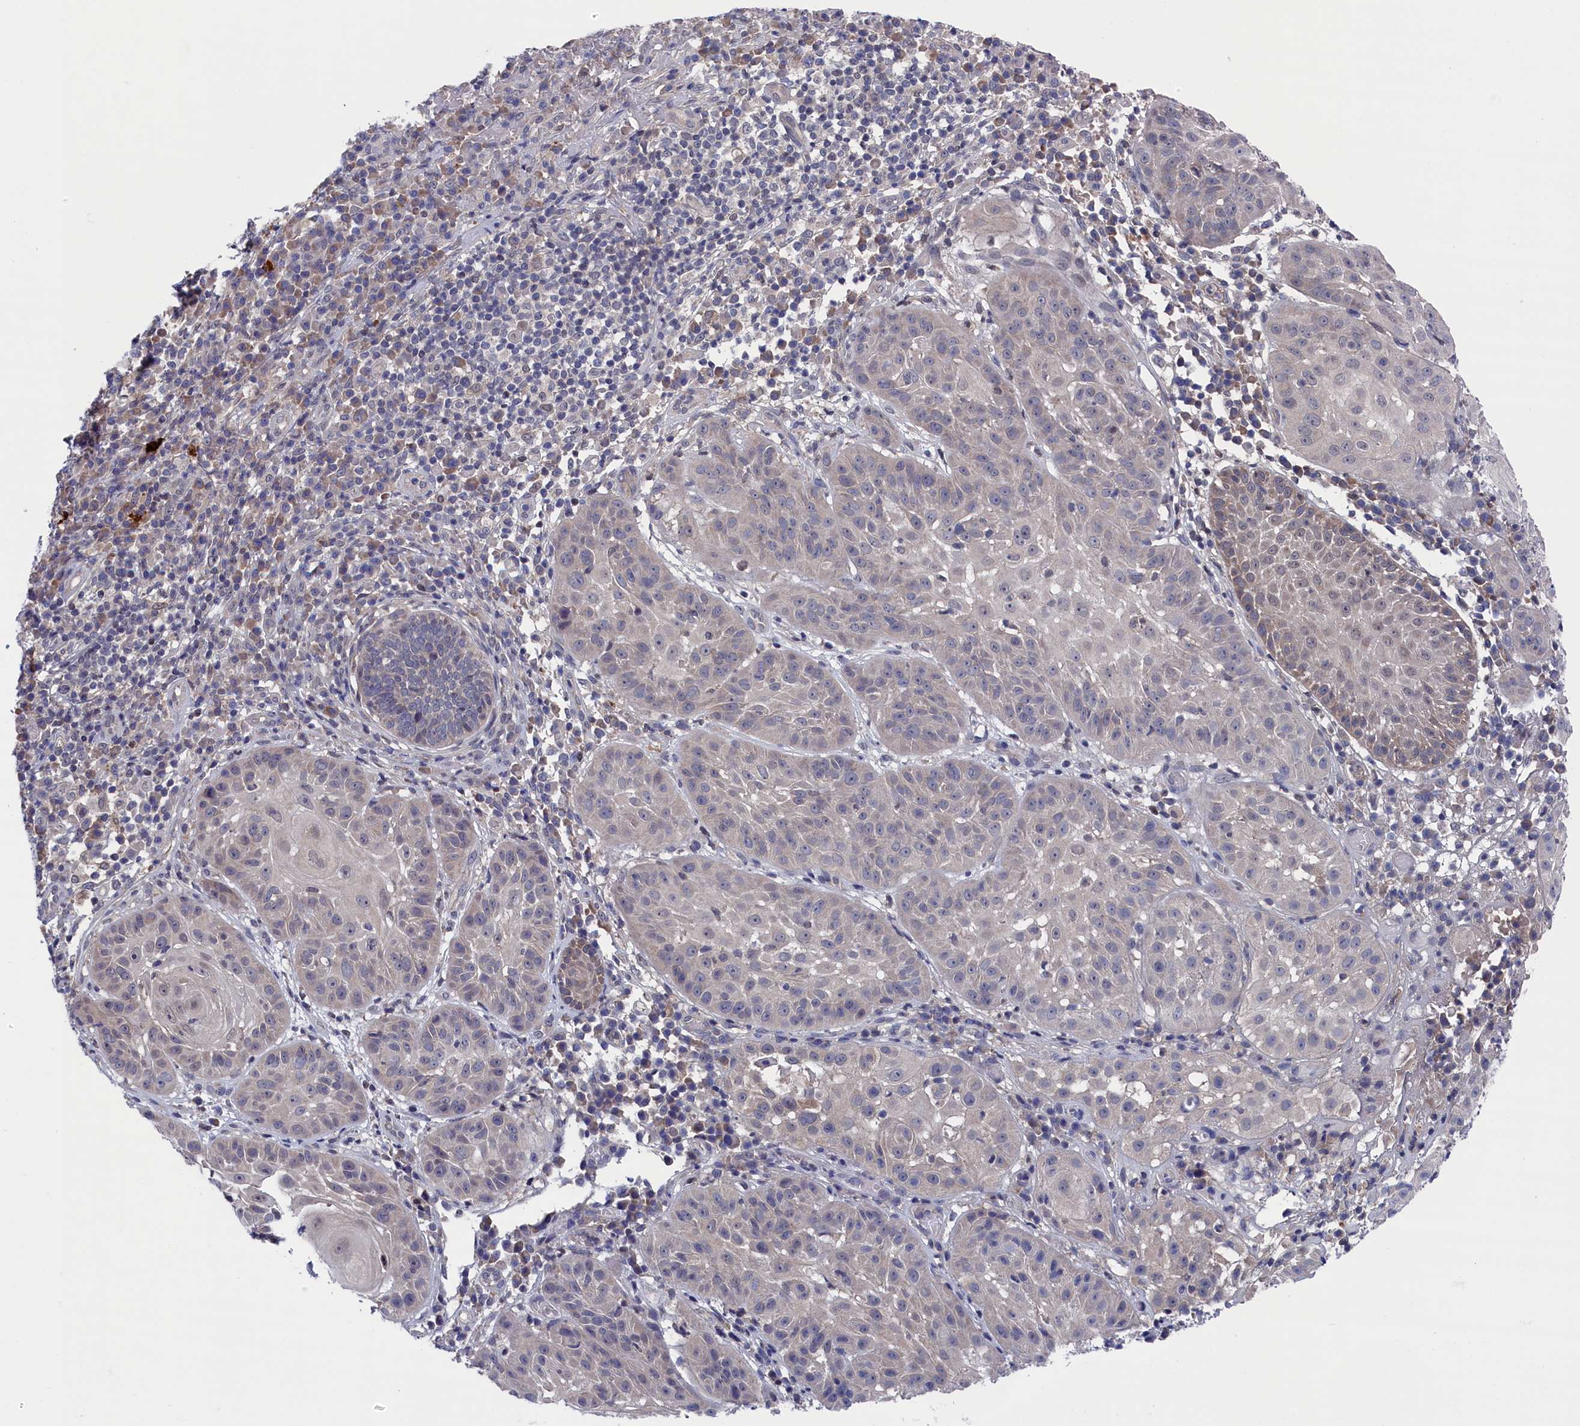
{"staining": {"intensity": "weak", "quantity": "<25%", "location": "cytoplasmic/membranous"}, "tissue": "skin cancer", "cell_type": "Tumor cells", "image_type": "cancer", "snomed": [{"axis": "morphology", "description": "Normal tissue, NOS"}, {"axis": "morphology", "description": "Basal cell carcinoma"}, {"axis": "topography", "description": "Skin"}], "caption": "The histopathology image reveals no staining of tumor cells in skin cancer (basal cell carcinoma).", "gene": "SPATA13", "patient": {"sex": "male", "age": 93}}